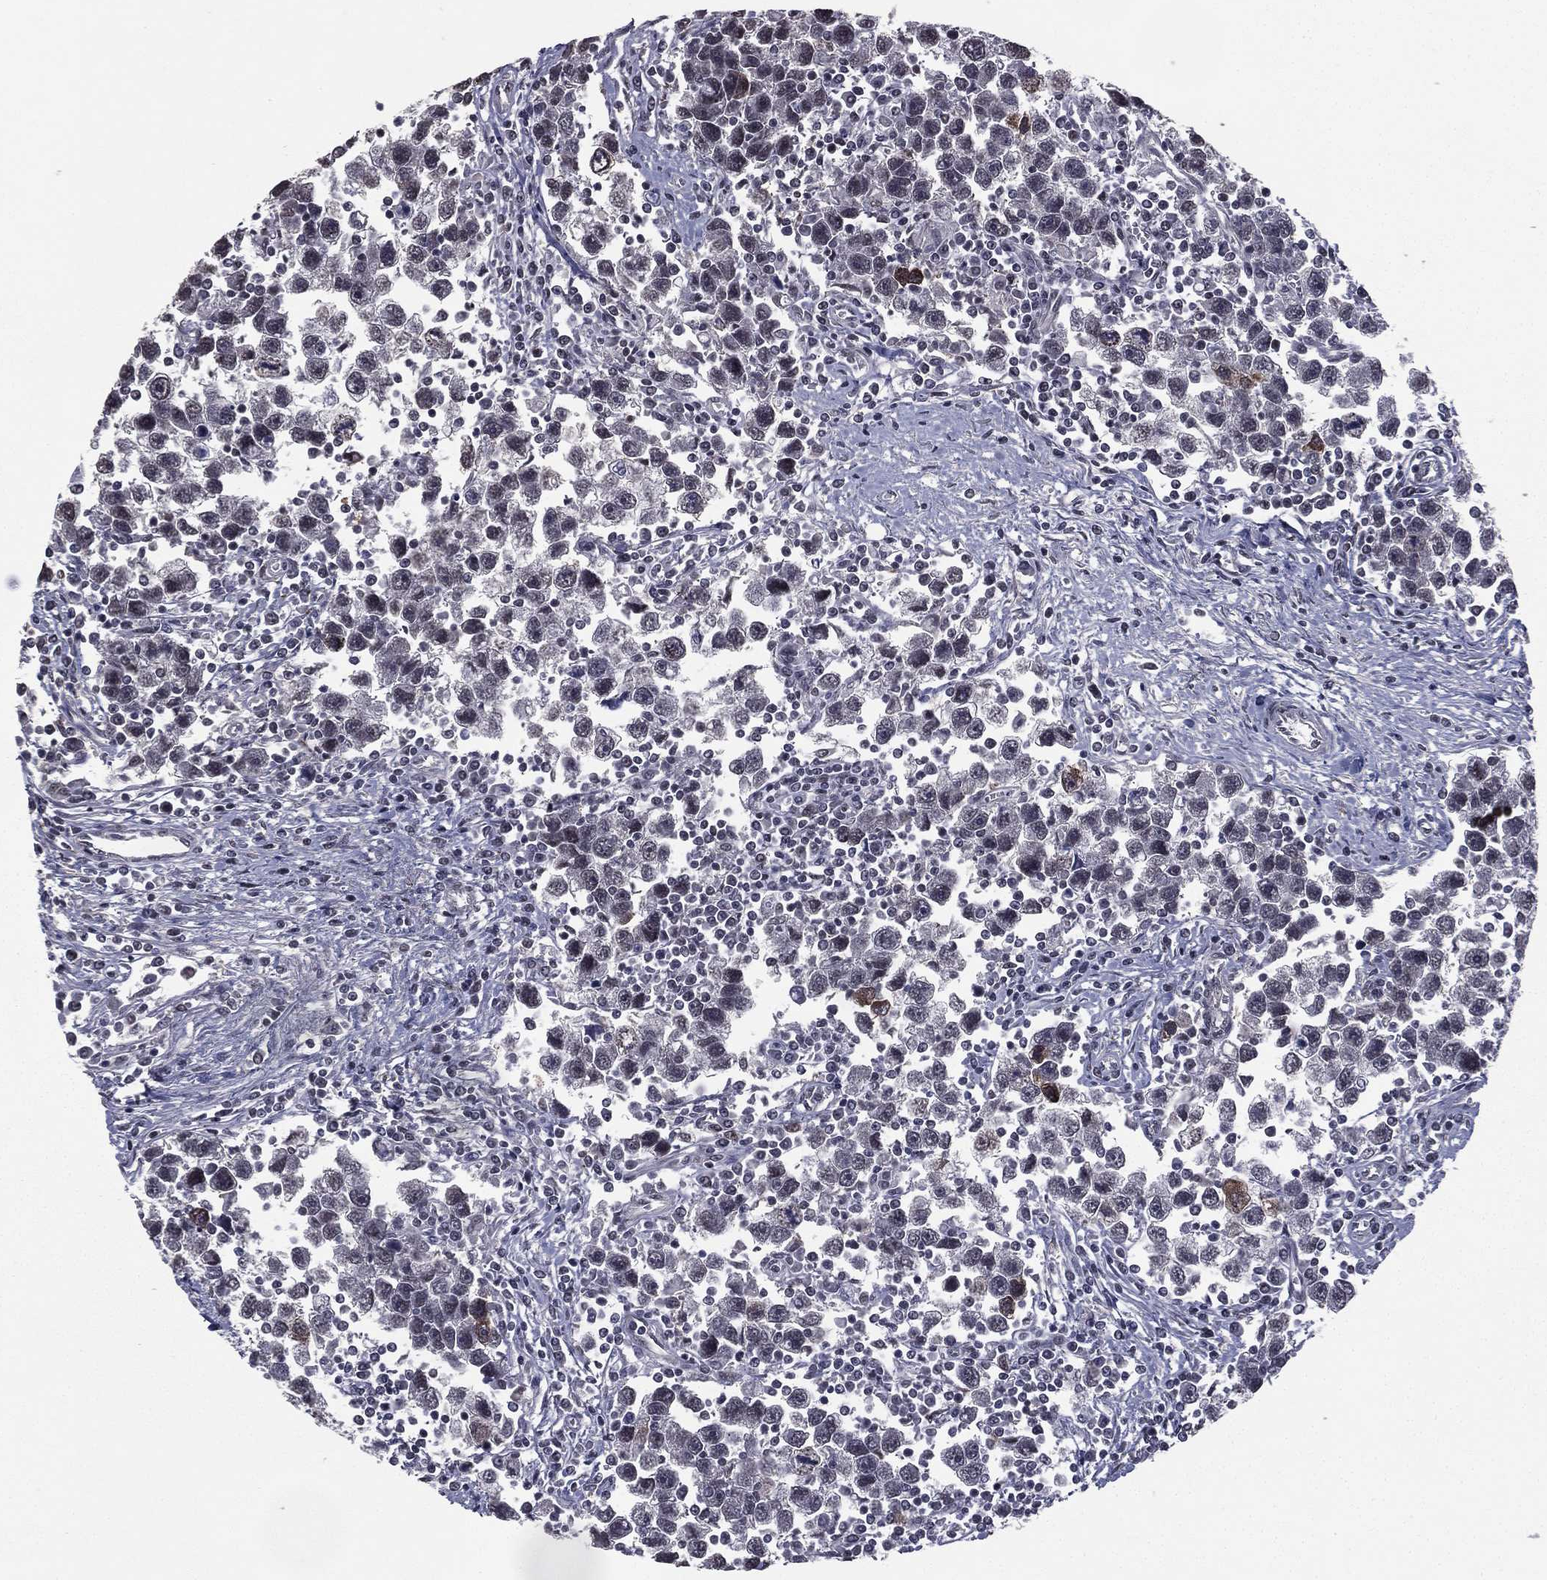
{"staining": {"intensity": "negative", "quantity": "none", "location": "none"}, "tissue": "testis cancer", "cell_type": "Tumor cells", "image_type": "cancer", "snomed": [{"axis": "morphology", "description": "Seminoma, NOS"}, {"axis": "topography", "description": "Testis"}], "caption": "Immunohistochemistry (IHC) histopathology image of testis cancer stained for a protein (brown), which demonstrates no expression in tumor cells. (Stains: DAB (3,3'-diaminobenzidine) IHC with hematoxylin counter stain, Microscopy: brightfield microscopy at high magnification).", "gene": "RARB", "patient": {"sex": "male", "age": 30}}